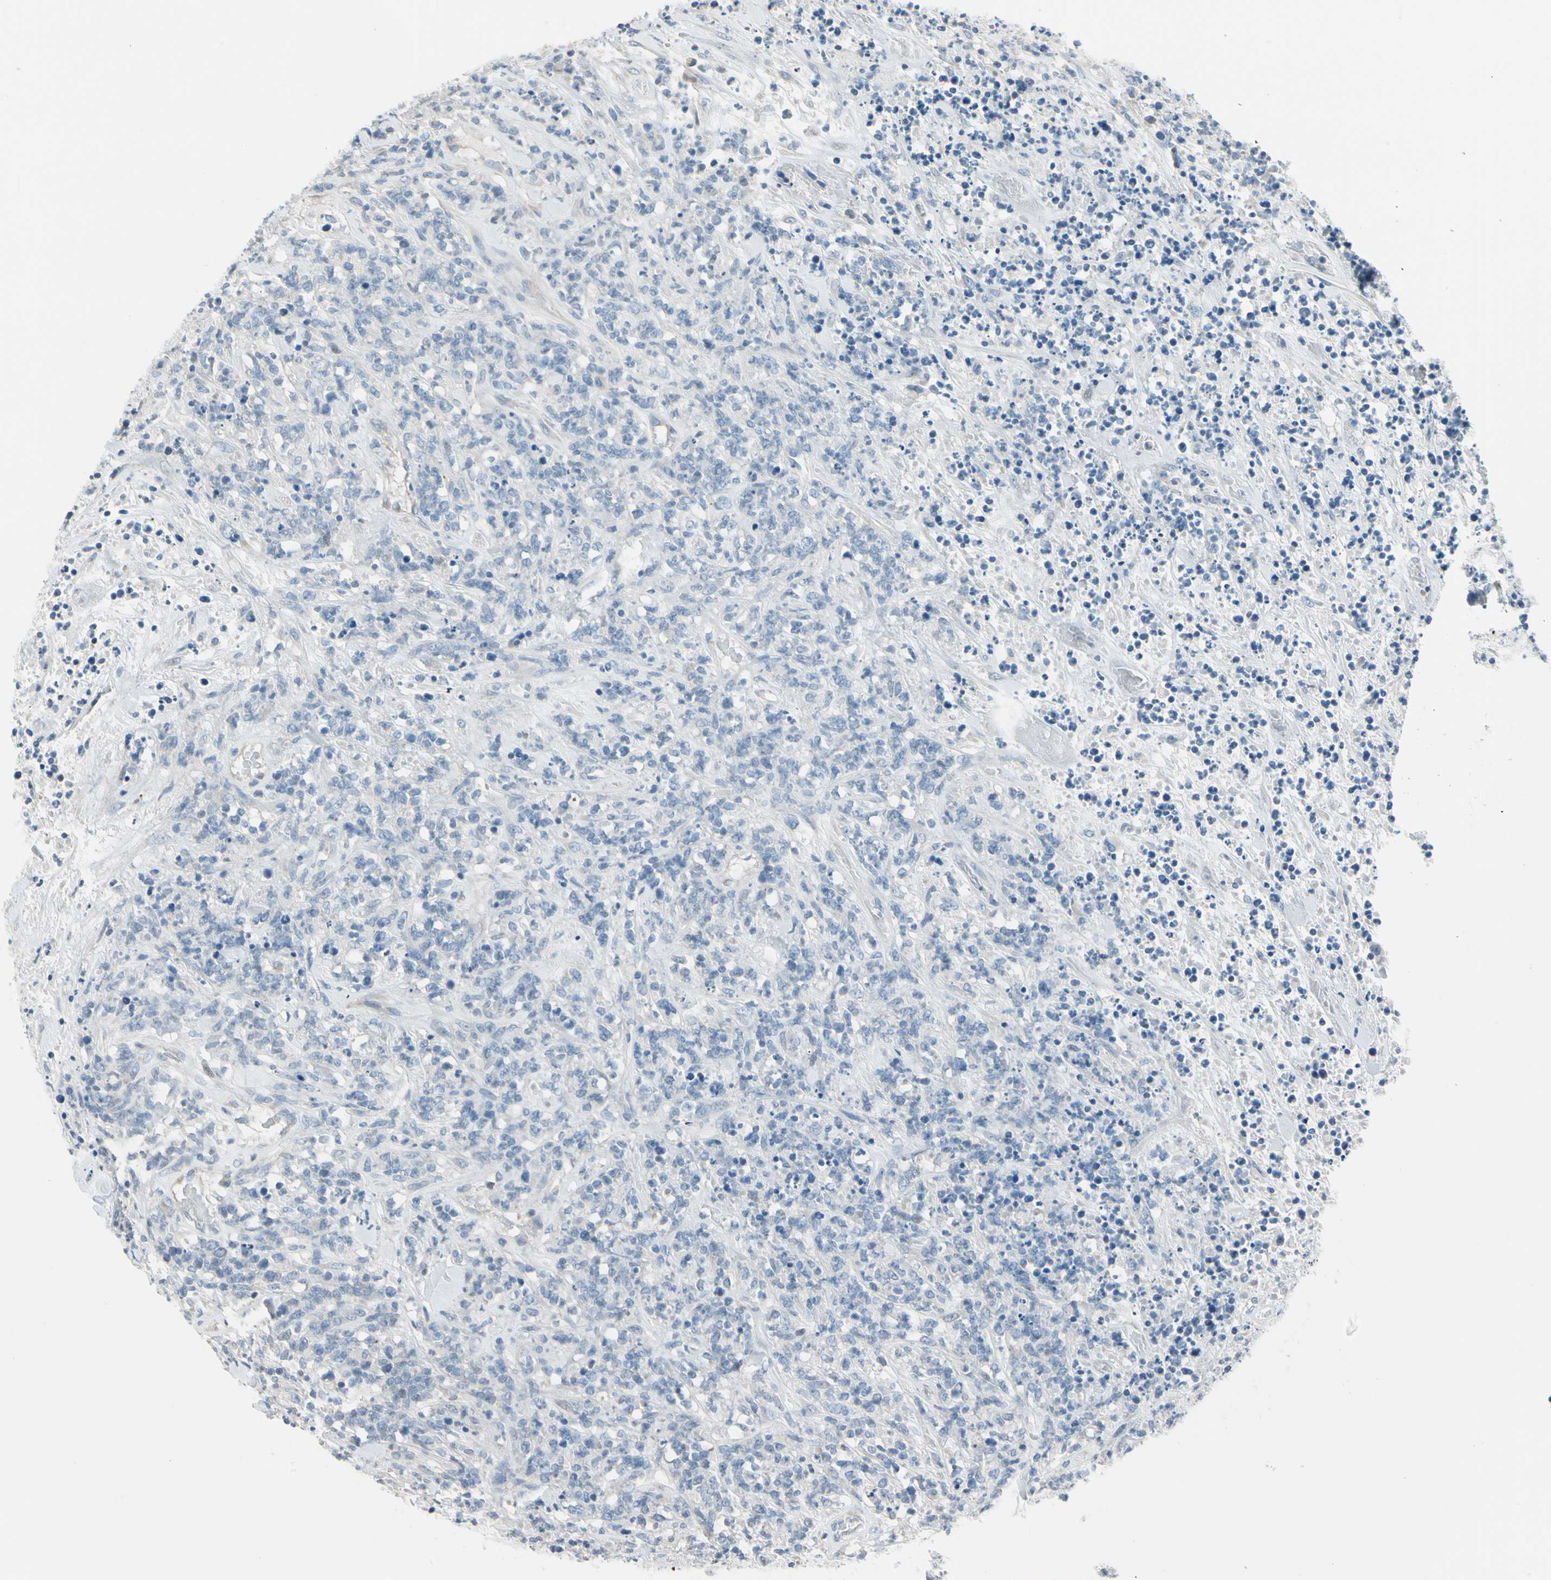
{"staining": {"intensity": "weak", "quantity": "<25%", "location": "cytoplasmic/membranous"}, "tissue": "lymphoma", "cell_type": "Tumor cells", "image_type": "cancer", "snomed": [{"axis": "morphology", "description": "Malignant lymphoma, non-Hodgkin's type, High grade"}, {"axis": "topography", "description": "Soft tissue"}], "caption": "A micrograph of human lymphoma is negative for staining in tumor cells. (Stains: DAB (3,3'-diaminobenzidine) immunohistochemistry (IHC) with hematoxylin counter stain, Microscopy: brightfield microscopy at high magnification).", "gene": "STK40", "patient": {"sex": "male", "age": 18}}